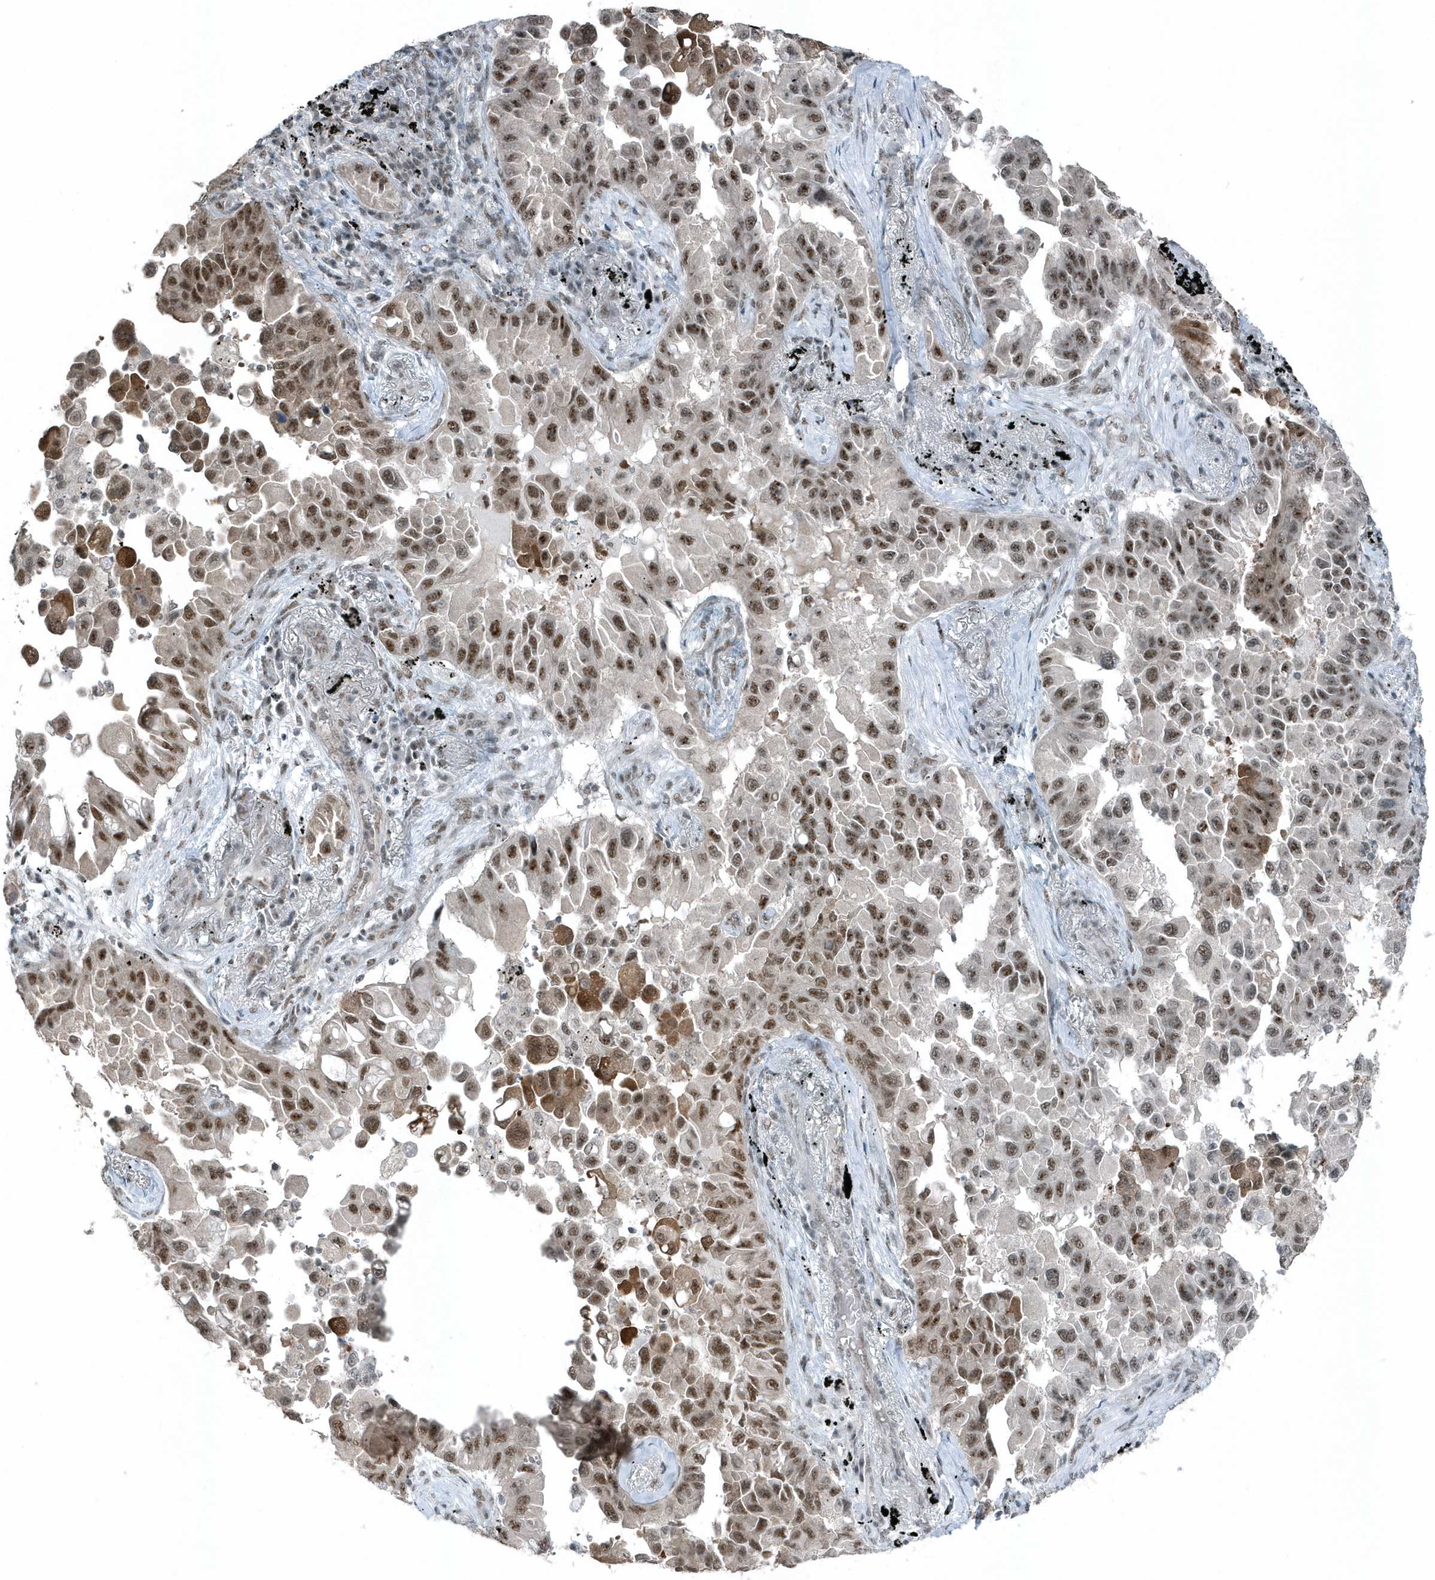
{"staining": {"intensity": "moderate", "quantity": ">75%", "location": "cytoplasmic/membranous,nuclear"}, "tissue": "lung cancer", "cell_type": "Tumor cells", "image_type": "cancer", "snomed": [{"axis": "morphology", "description": "Adenocarcinoma, NOS"}, {"axis": "topography", "description": "Lung"}], "caption": "Immunohistochemistry (IHC) (DAB (3,3'-diaminobenzidine)) staining of lung cancer (adenocarcinoma) reveals moderate cytoplasmic/membranous and nuclear protein expression in approximately >75% of tumor cells.", "gene": "YTHDC1", "patient": {"sex": "female", "age": 67}}